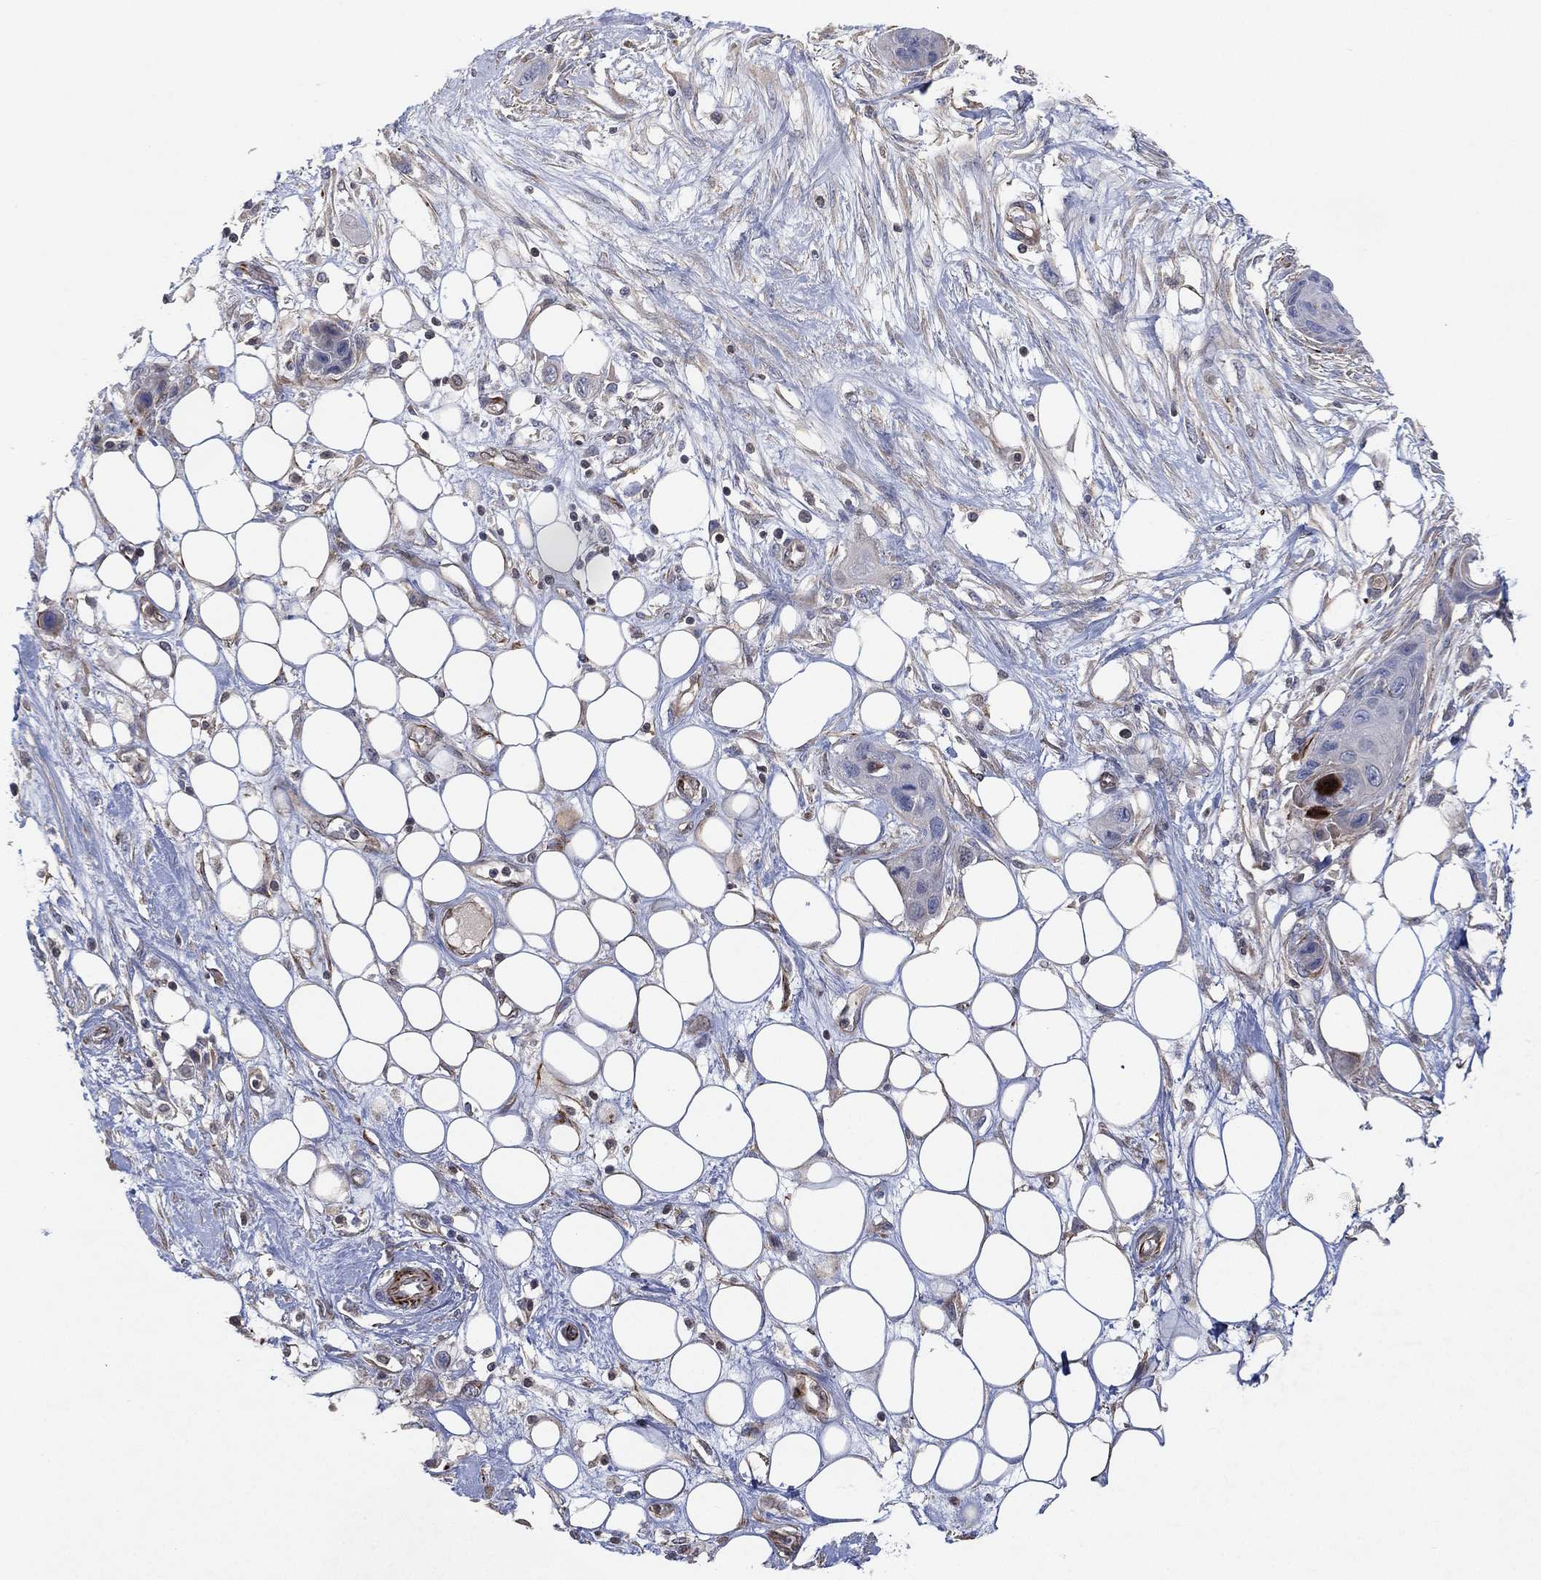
{"staining": {"intensity": "negative", "quantity": "none", "location": "none"}, "tissue": "skin cancer", "cell_type": "Tumor cells", "image_type": "cancer", "snomed": [{"axis": "morphology", "description": "Squamous cell carcinoma, NOS"}, {"axis": "topography", "description": "Skin"}], "caption": "Tumor cells show no significant expression in squamous cell carcinoma (skin). (Stains: DAB immunohistochemistry with hematoxylin counter stain, Microscopy: brightfield microscopy at high magnification).", "gene": "FLI1", "patient": {"sex": "male", "age": 79}}